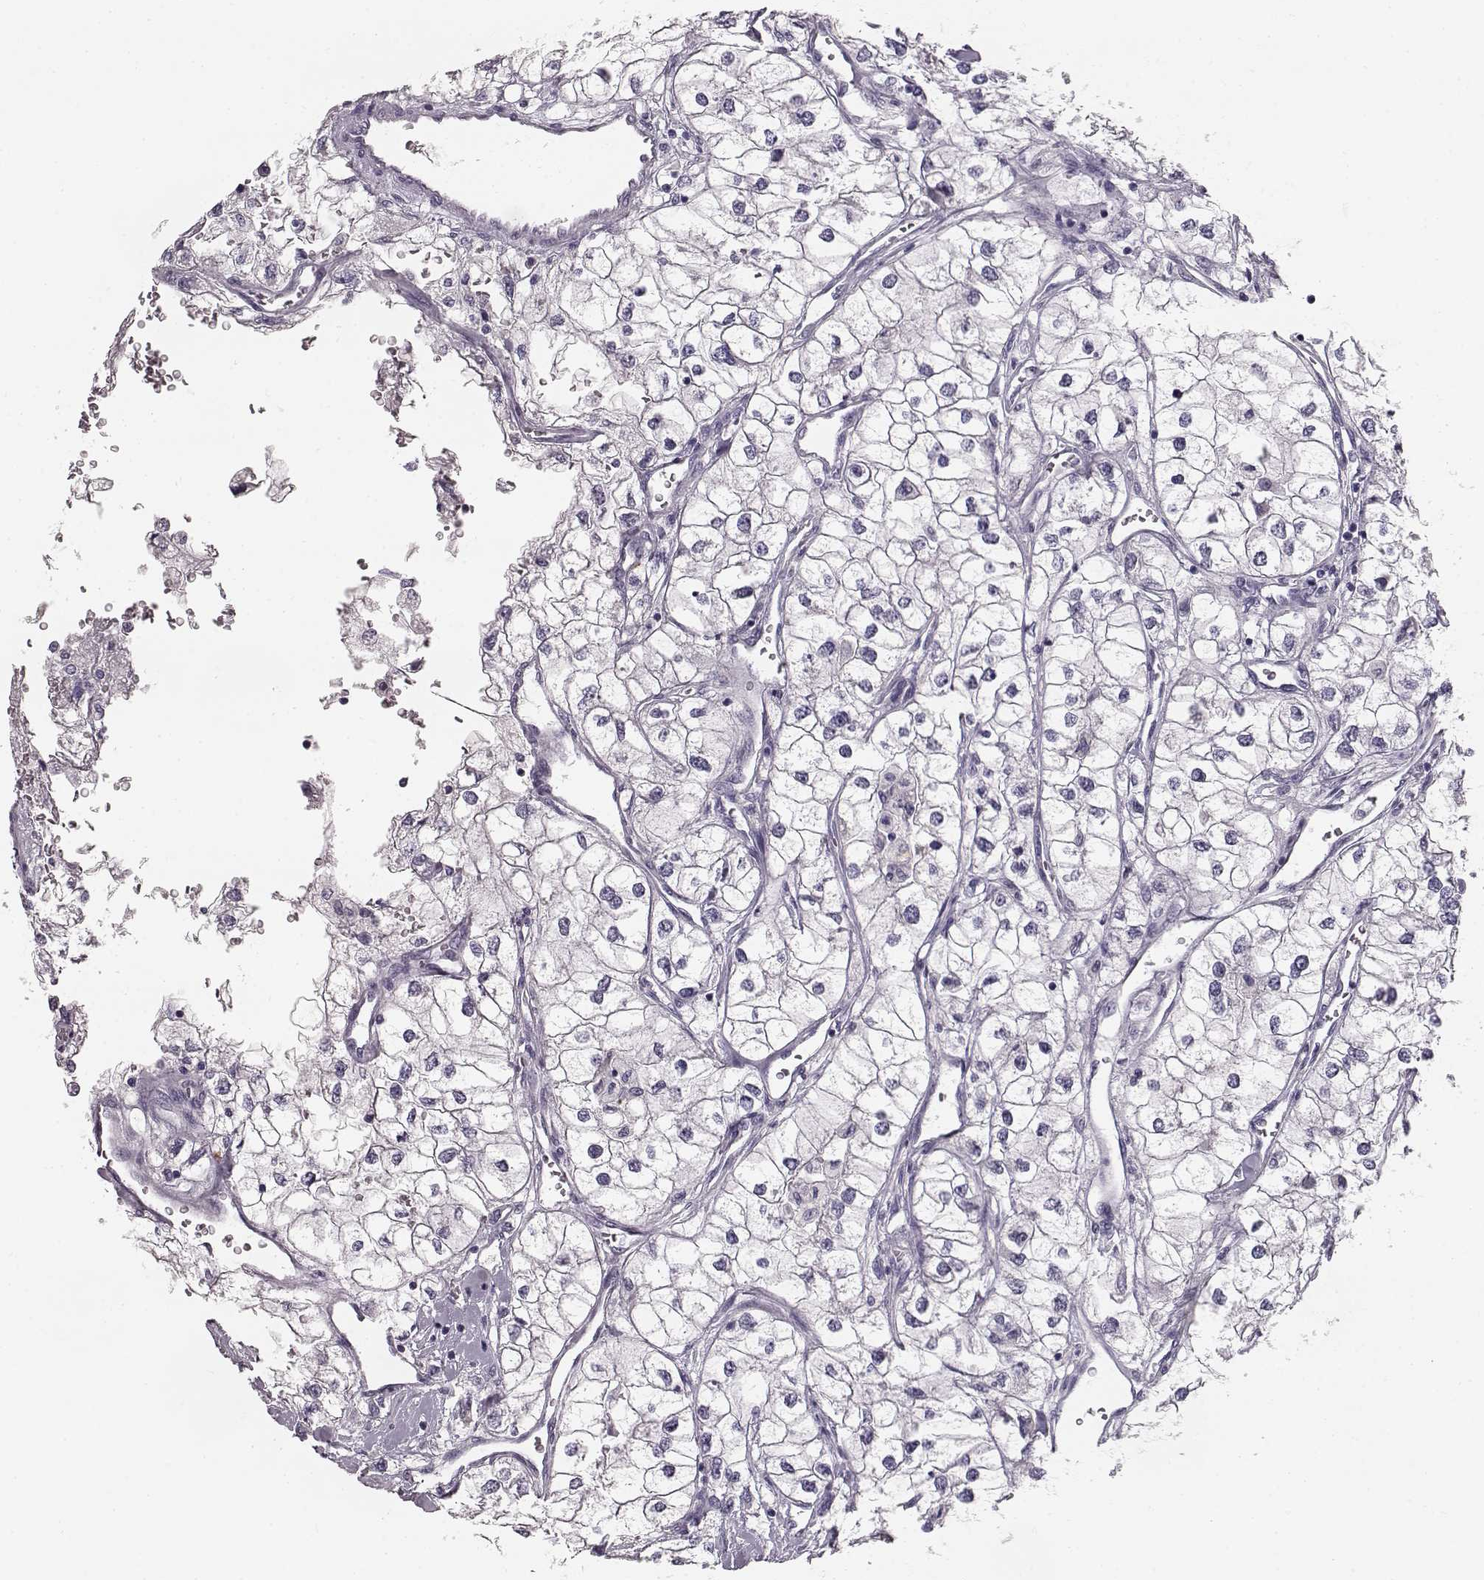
{"staining": {"intensity": "negative", "quantity": "none", "location": "none"}, "tissue": "renal cancer", "cell_type": "Tumor cells", "image_type": "cancer", "snomed": [{"axis": "morphology", "description": "Adenocarcinoma, NOS"}, {"axis": "topography", "description": "Kidney"}], "caption": "An immunohistochemistry (IHC) micrograph of adenocarcinoma (renal) is shown. There is no staining in tumor cells of adenocarcinoma (renal). The staining was performed using DAB to visualize the protein expression in brown, while the nuclei were stained in blue with hematoxylin (Magnification: 20x).", "gene": "NPTXR", "patient": {"sex": "male", "age": 59}}